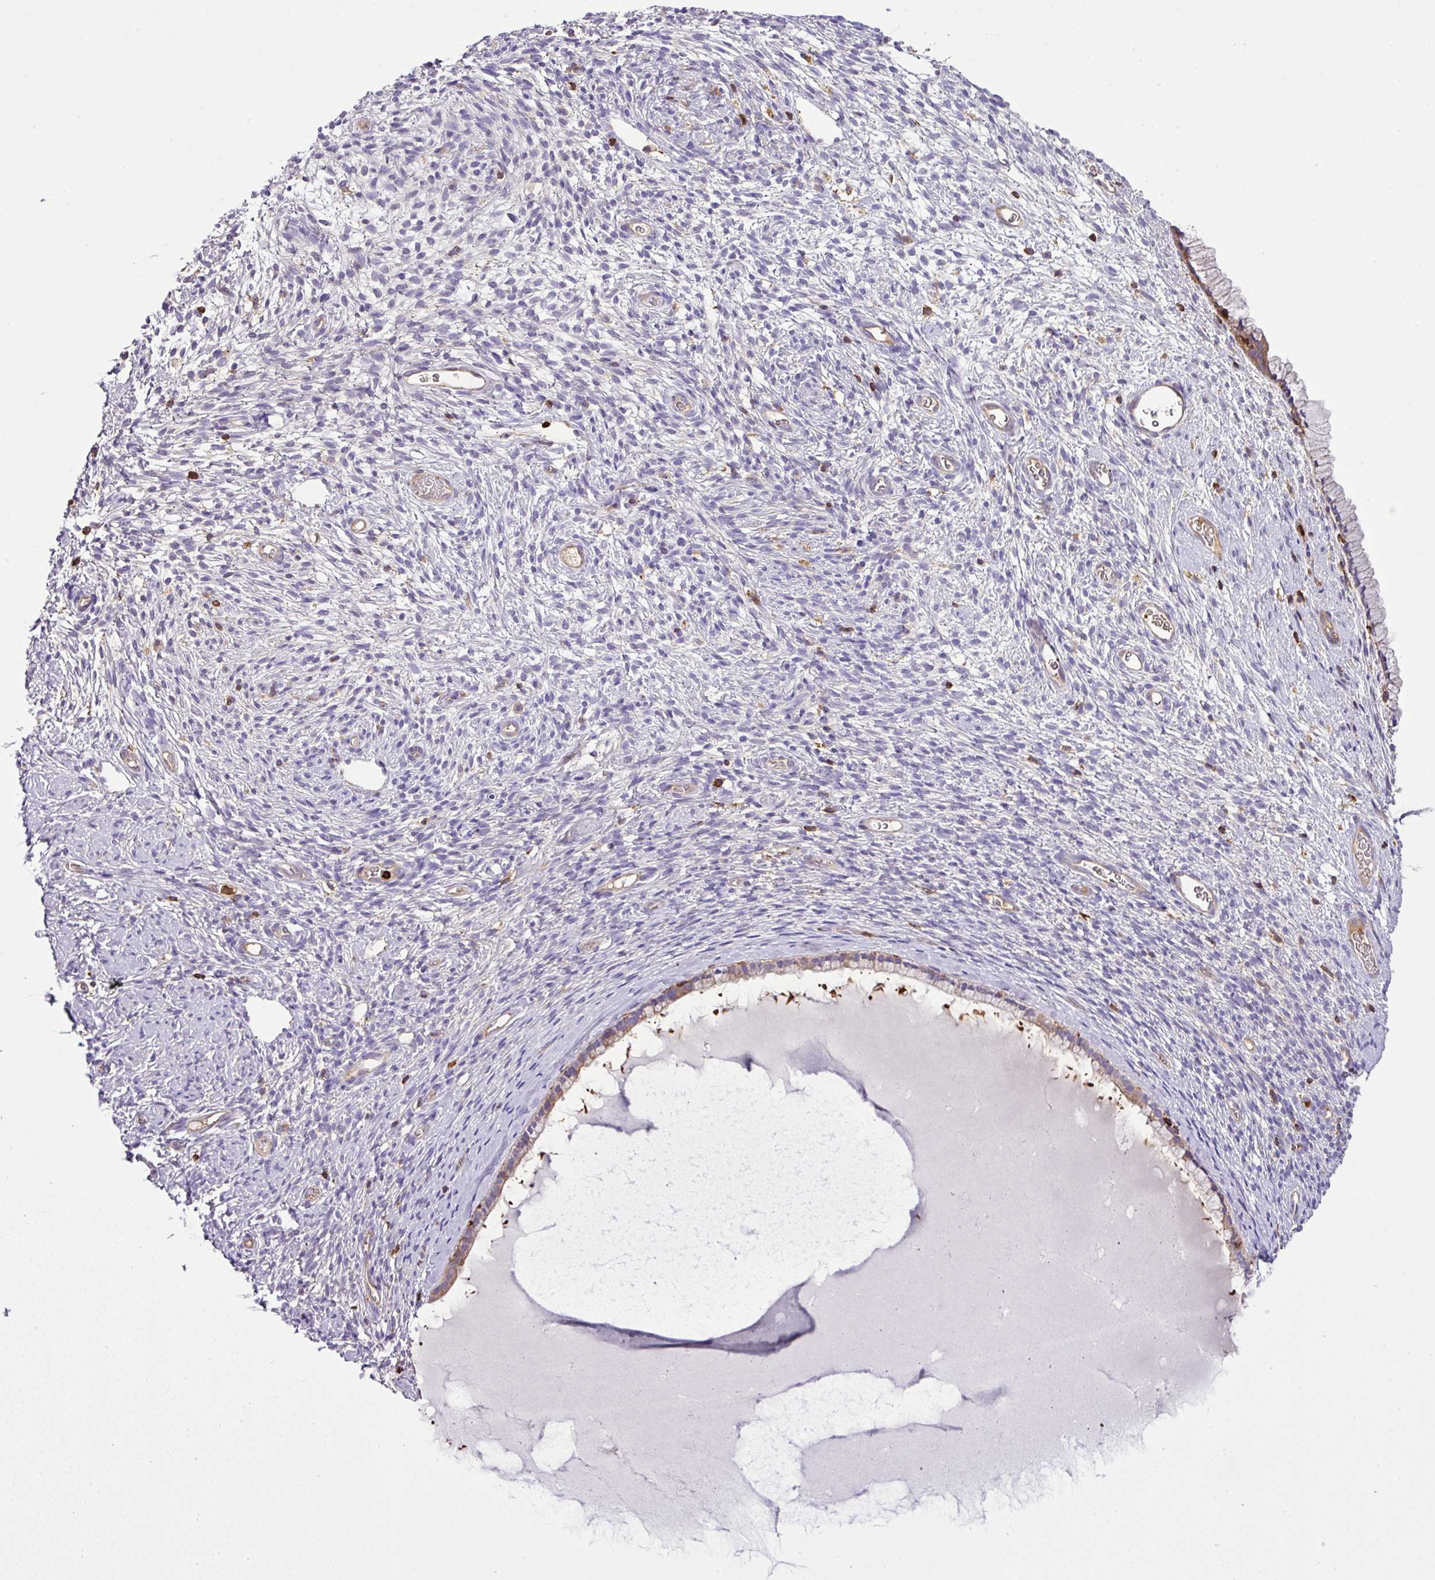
{"staining": {"intensity": "moderate", "quantity": "<25%", "location": "cytoplasmic/membranous"}, "tissue": "cervix", "cell_type": "Glandular cells", "image_type": "normal", "snomed": [{"axis": "morphology", "description": "Normal tissue, NOS"}, {"axis": "topography", "description": "Cervix"}], "caption": "Immunohistochemistry (DAB (3,3'-diaminobenzidine)) staining of benign human cervix demonstrates moderate cytoplasmic/membranous protein expression in approximately <25% of glandular cells.", "gene": "PGAP6", "patient": {"sex": "female", "age": 76}}